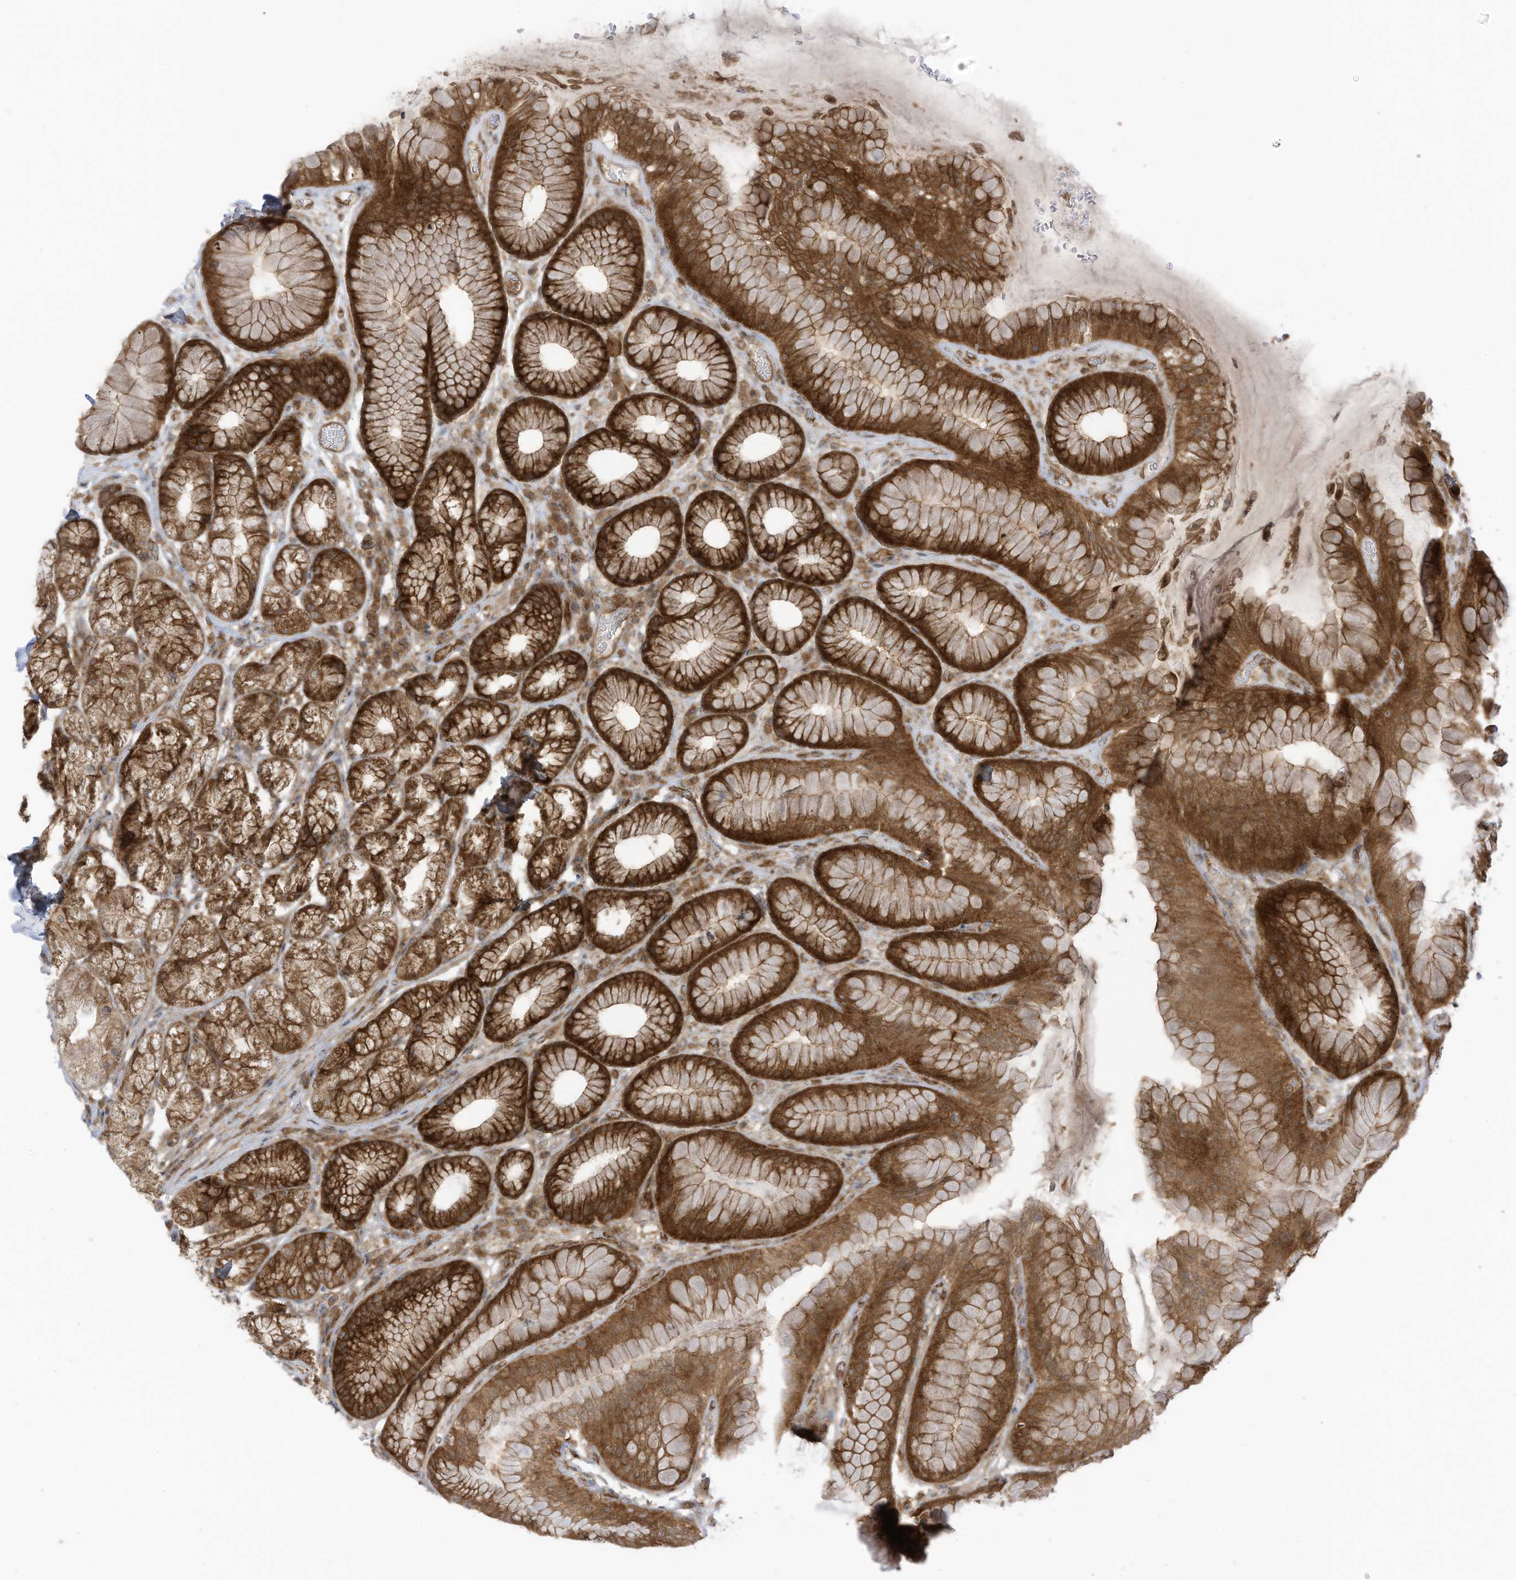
{"staining": {"intensity": "strong", "quantity": ">75%", "location": "cytoplasmic/membranous"}, "tissue": "stomach", "cell_type": "Glandular cells", "image_type": "normal", "snomed": [{"axis": "morphology", "description": "Normal tissue, NOS"}, {"axis": "topography", "description": "Stomach"}], "caption": "Protein expression analysis of benign human stomach reveals strong cytoplasmic/membranous expression in approximately >75% of glandular cells. The protein of interest is stained brown, and the nuclei are stained in blue (DAB IHC with brightfield microscopy, high magnification).", "gene": "REPS1", "patient": {"sex": "male", "age": 57}}